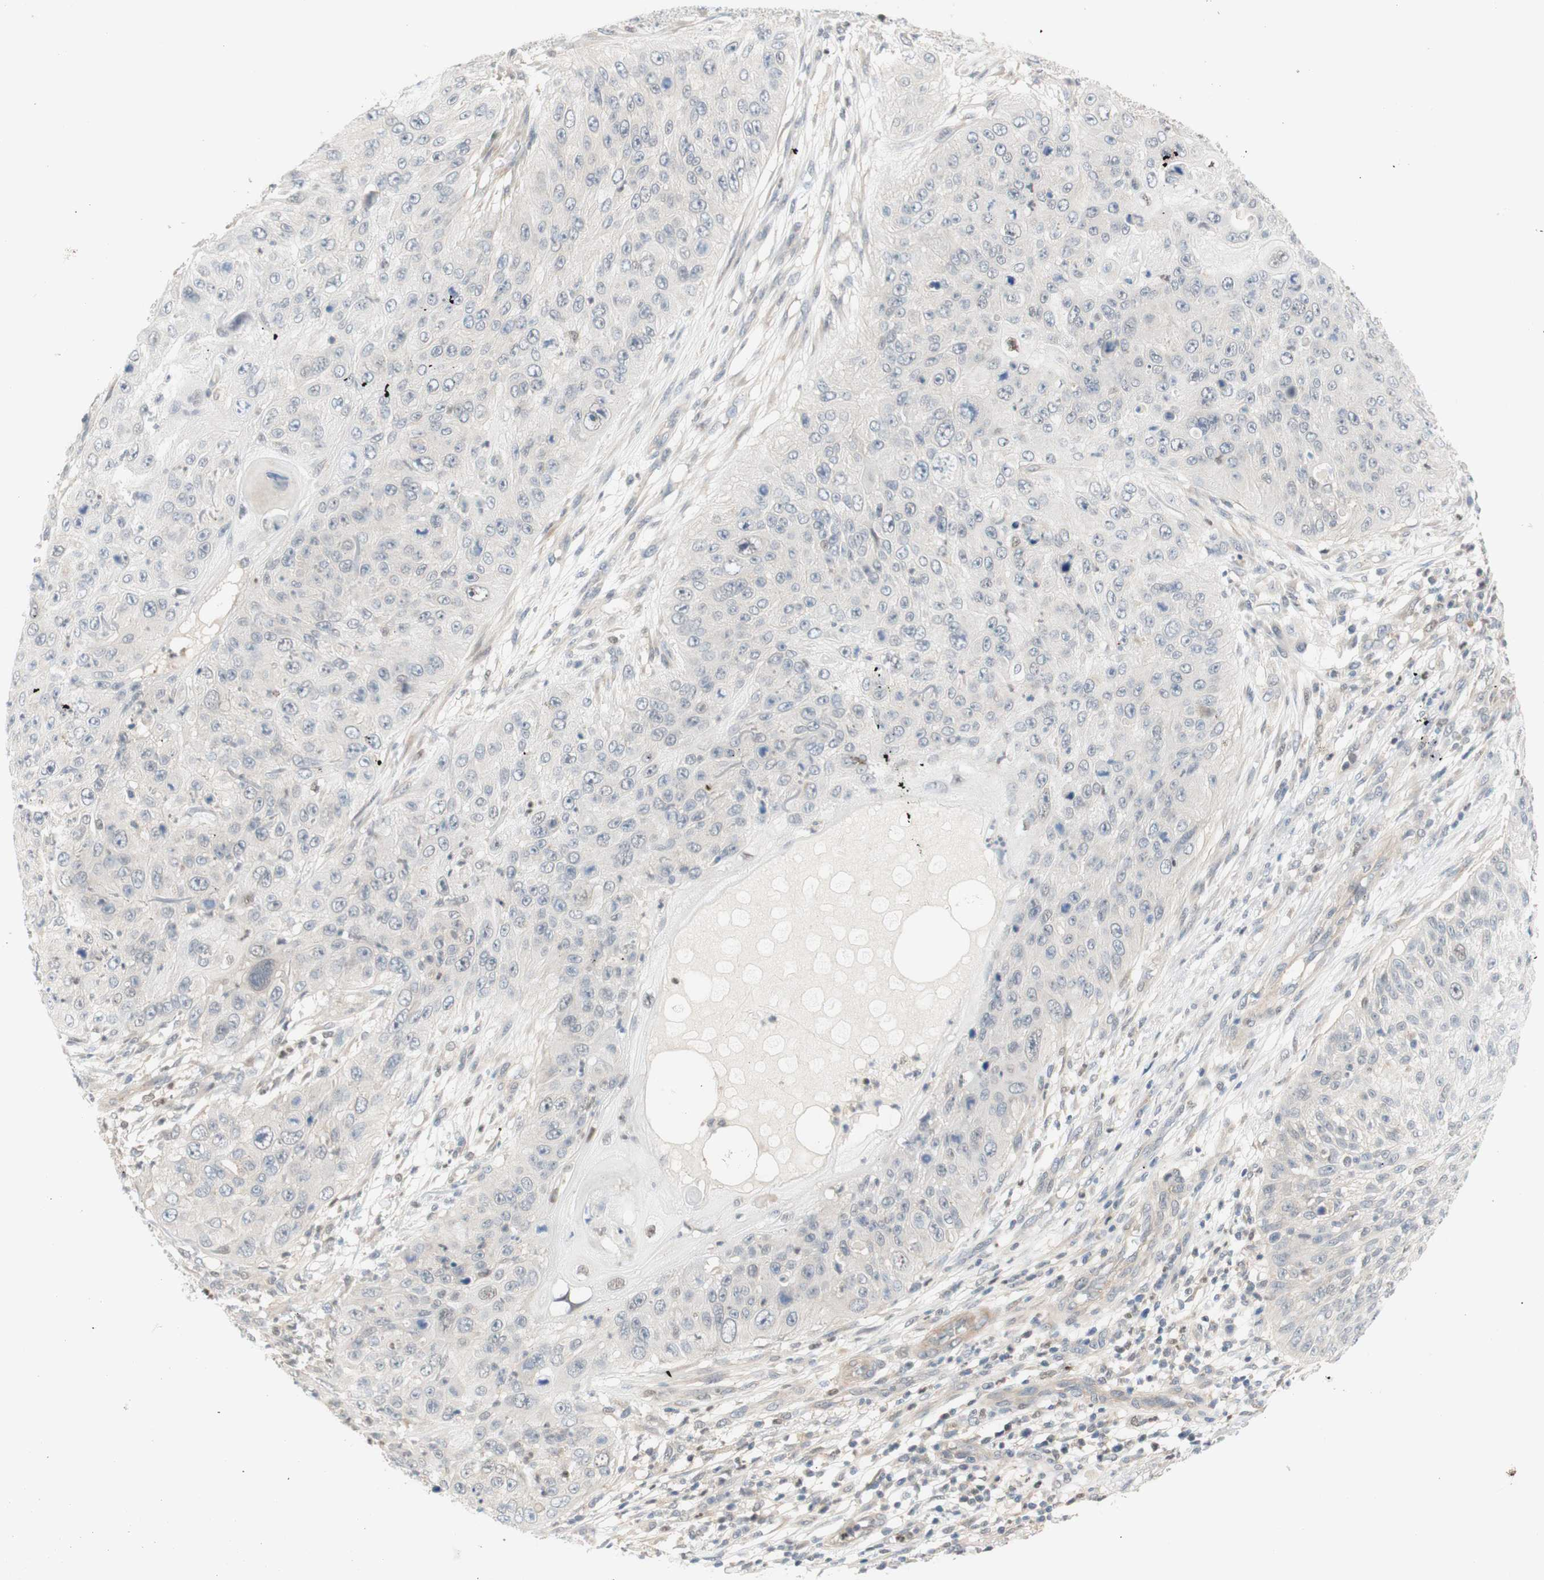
{"staining": {"intensity": "negative", "quantity": "none", "location": "none"}, "tissue": "skin cancer", "cell_type": "Tumor cells", "image_type": "cancer", "snomed": [{"axis": "morphology", "description": "Squamous cell carcinoma, NOS"}, {"axis": "topography", "description": "Skin"}], "caption": "A histopathology image of squamous cell carcinoma (skin) stained for a protein demonstrates no brown staining in tumor cells. (DAB (3,3'-diaminobenzidine) immunohistochemistry with hematoxylin counter stain).", "gene": "RFNG", "patient": {"sex": "female", "age": 80}}